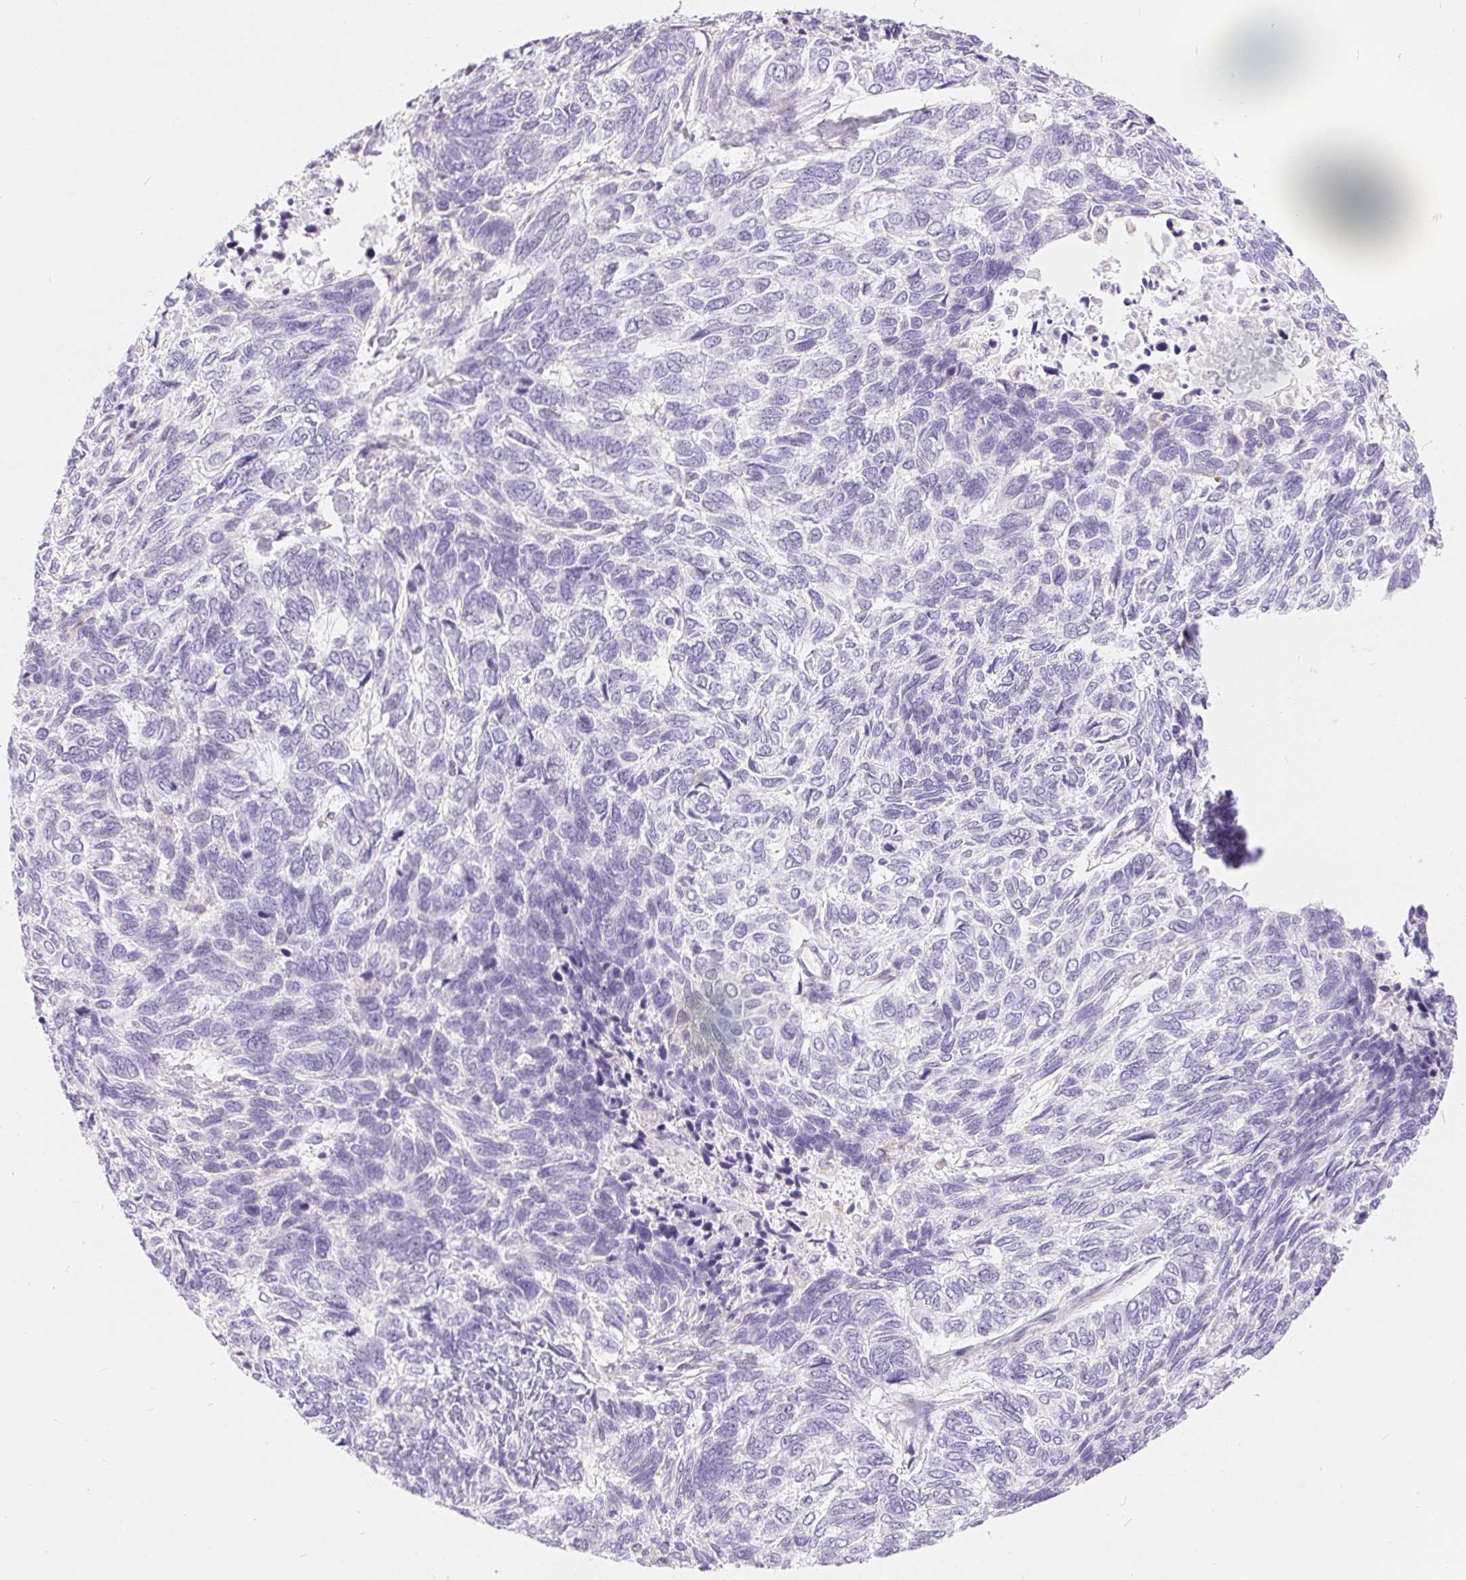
{"staining": {"intensity": "negative", "quantity": "none", "location": "none"}, "tissue": "skin cancer", "cell_type": "Tumor cells", "image_type": "cancer", "snomed": [{"axis": "morphology", "description": "Basal cell carcinoma"}, {"axis": "topography", "description": "Skin"}], "caption": "Tumor cells show no significant protein expression in skin cancer. (DAB (3,3'-diaminobenzidine) immunohistochemistry (IHC) visualized using brightfield microscopy, high magnification).", "gene": "GFAP", "patient": {"sex": "female", "age": 65}}